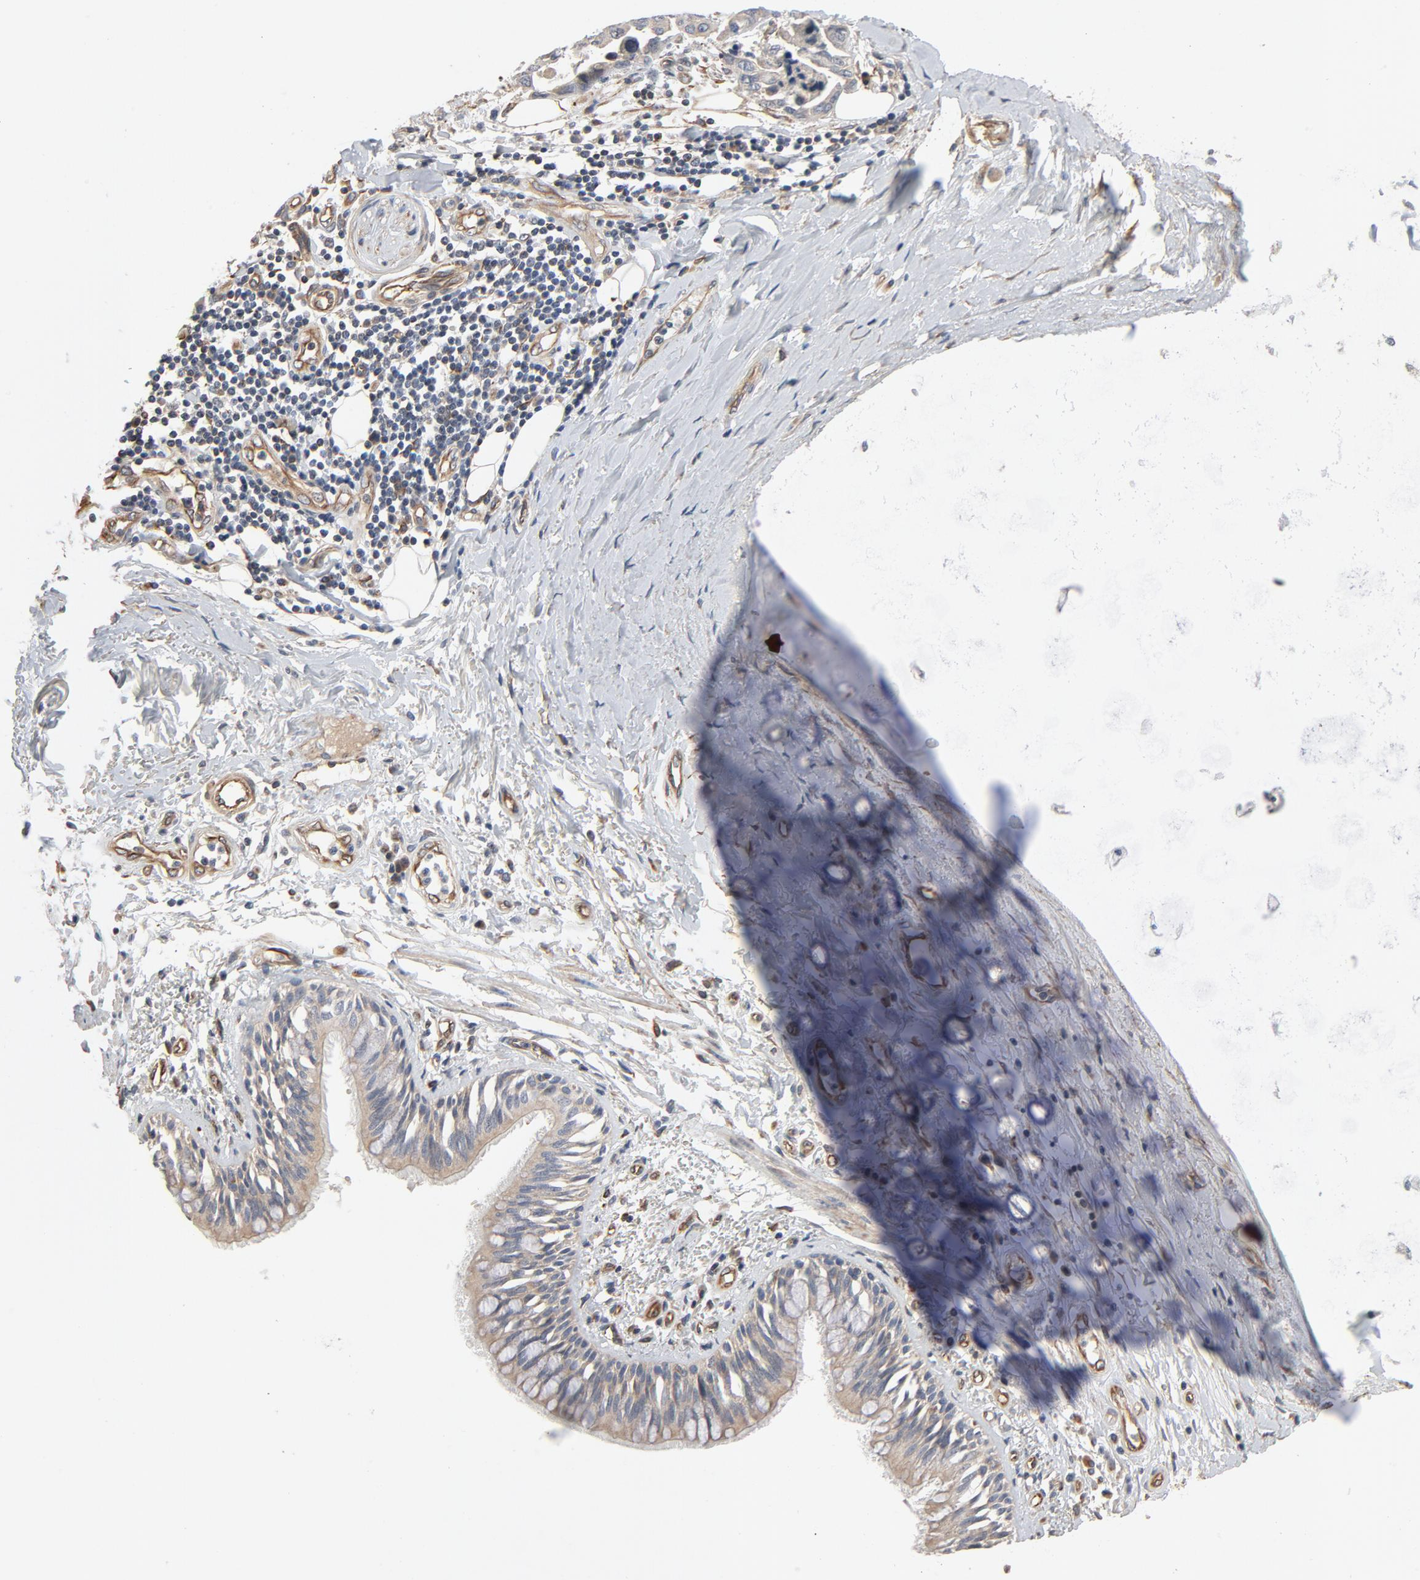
{"staining": {"intensity": "weak", "quantity": "<25%", "location": "cytoplasmic/membranous"}, "tissue": "lung cancer", "cell_type": "Tumor cells", "image_type": "cancer", "snomed": [{"axis": "morphology", "description": "Adenocarcinoma, NOS"}, {"axis": "topography", "description": "Lymph node"}, {"axis": "topography", "description": "Lung"}], "caption": "Tumor cells show no significant protein staining in lung adenocarcinoma.", "gene": "TRIOBP", "patient": {"sex": "male", "age": 64}}